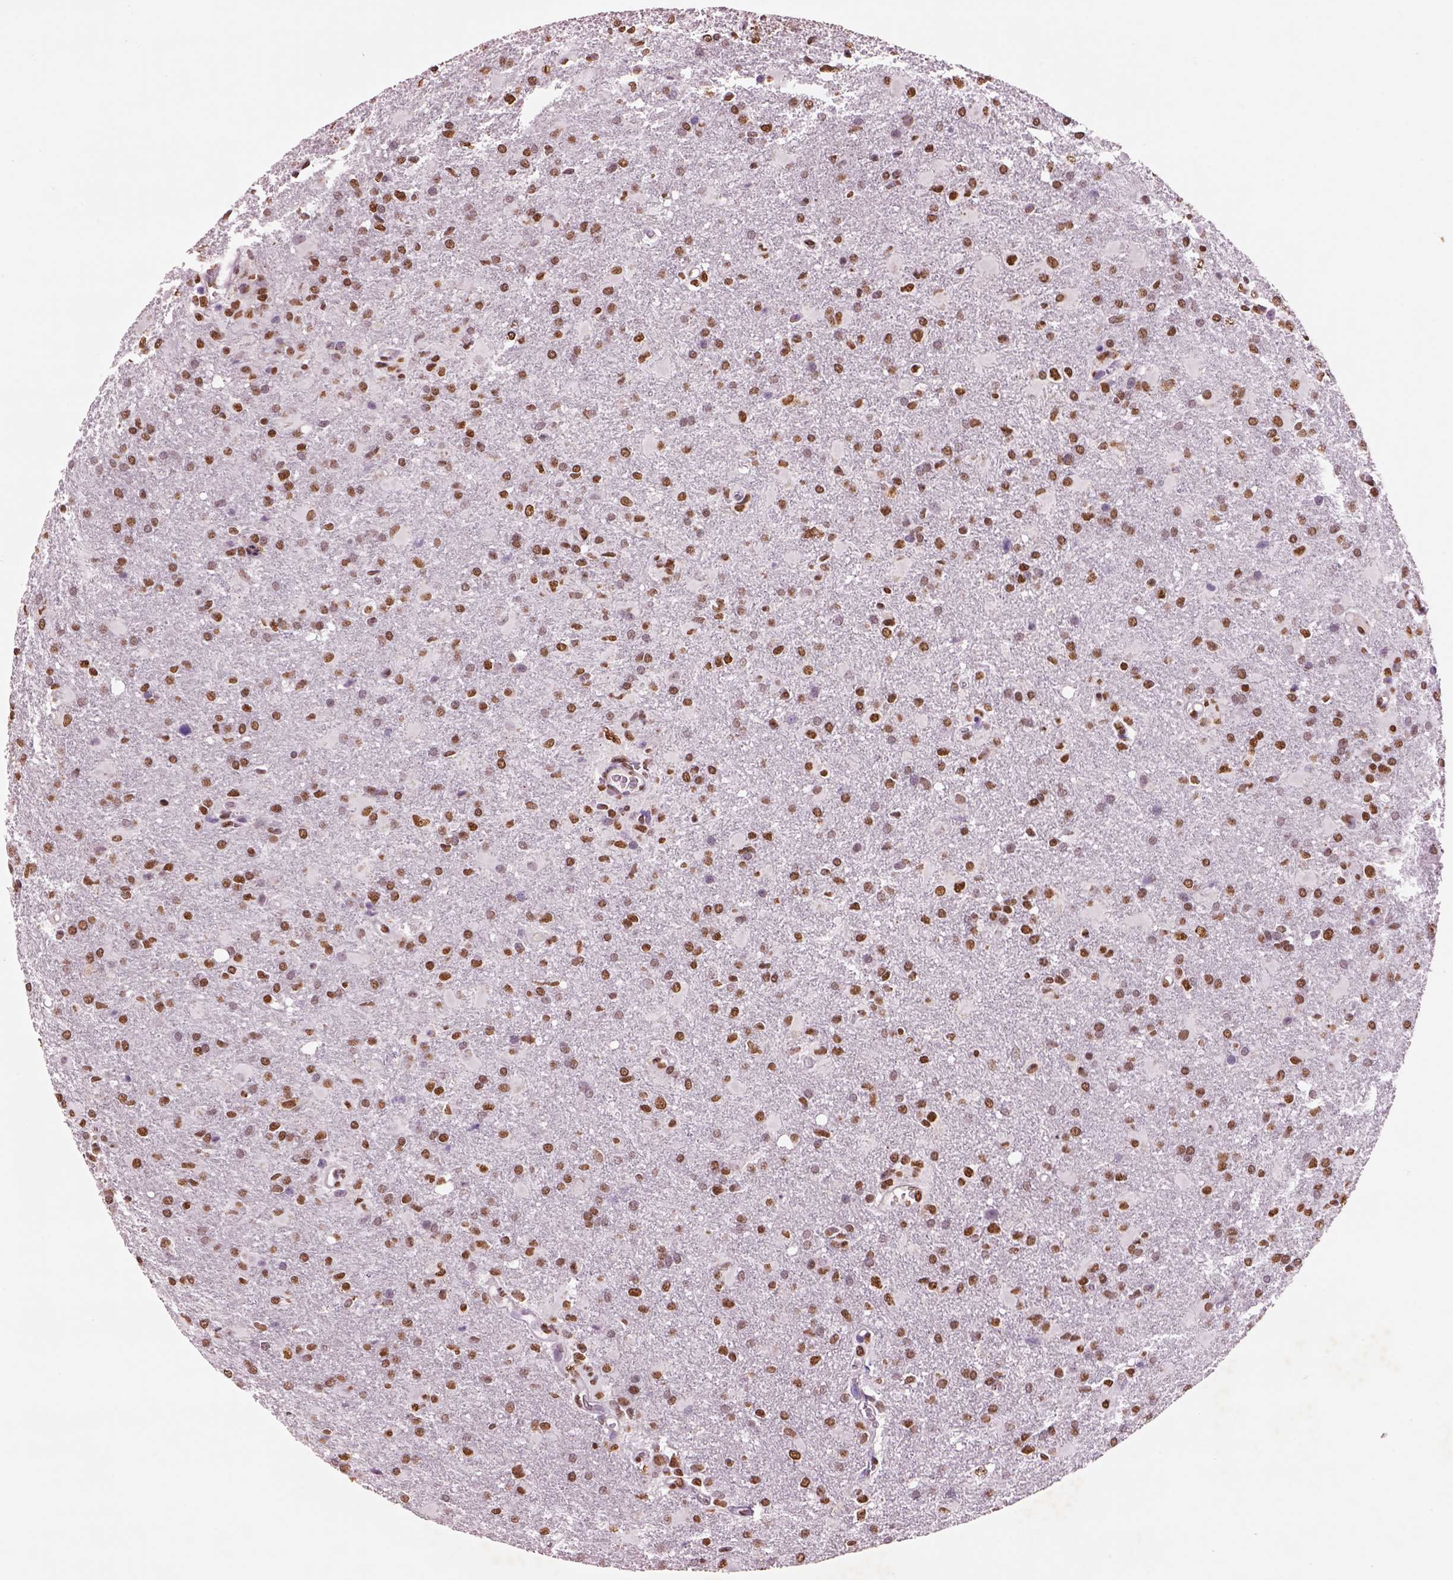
{"staining": {"intensity": "moderate", "quantity": ">75%", "location": "nuclear"}, "tissue": "glioma", "cell_type": "Tumor cells", "image_type": "cancer", "snomed": [{"axis": "morphology", "description": "Glioma, malignant, High grade"}, {"axis": "topography", "description": "Brain"}], "caption": "About >75% of tumor cells in human glioma exhibit moderate nuclear protein staining as visualized by brown immunohistochemical staining.", "gene": "DDX3X", "patient": {"sex": "male", "age": 68}}